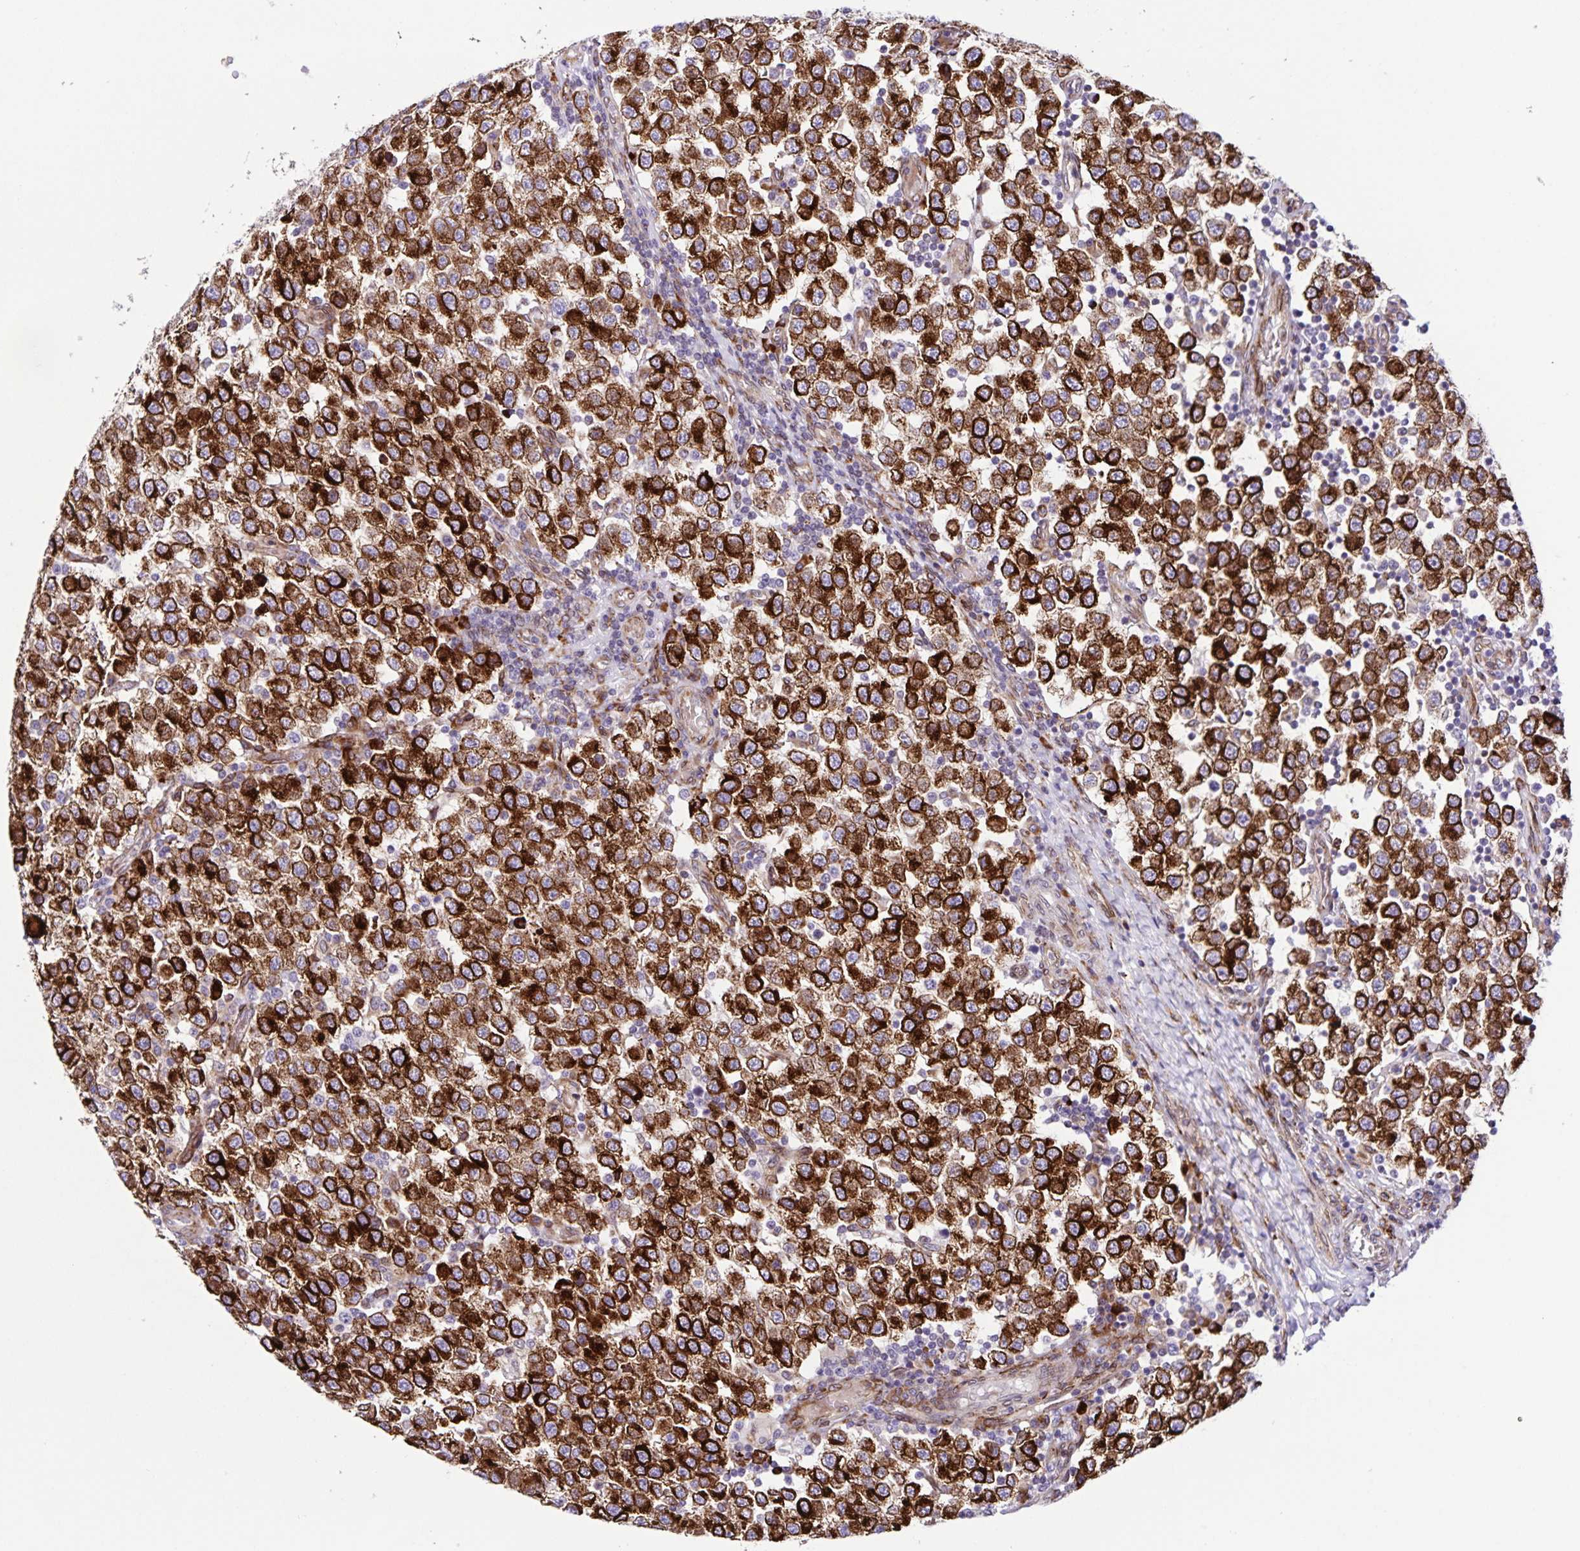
{"staining": {"intensity": "strong", "quantity": ">75%", "location": "cytoplasmic/membranous"}, "tissue": "testis cancer", "cell_type": "Tumor cells", "image_type": "cancer", "snomed": [{"axis": "morphology", "description": "Seminoma, NOS"}, {"axis": "topography", "description": "Testis"}], "caption": "Protein staining by IHC reveals strong cytoplasmic/membranous positivity in about >75% of tumor cells in seminoma (testis).", "gene": "OSBPL5", "patient": {"sex": "male", "age": 34}}